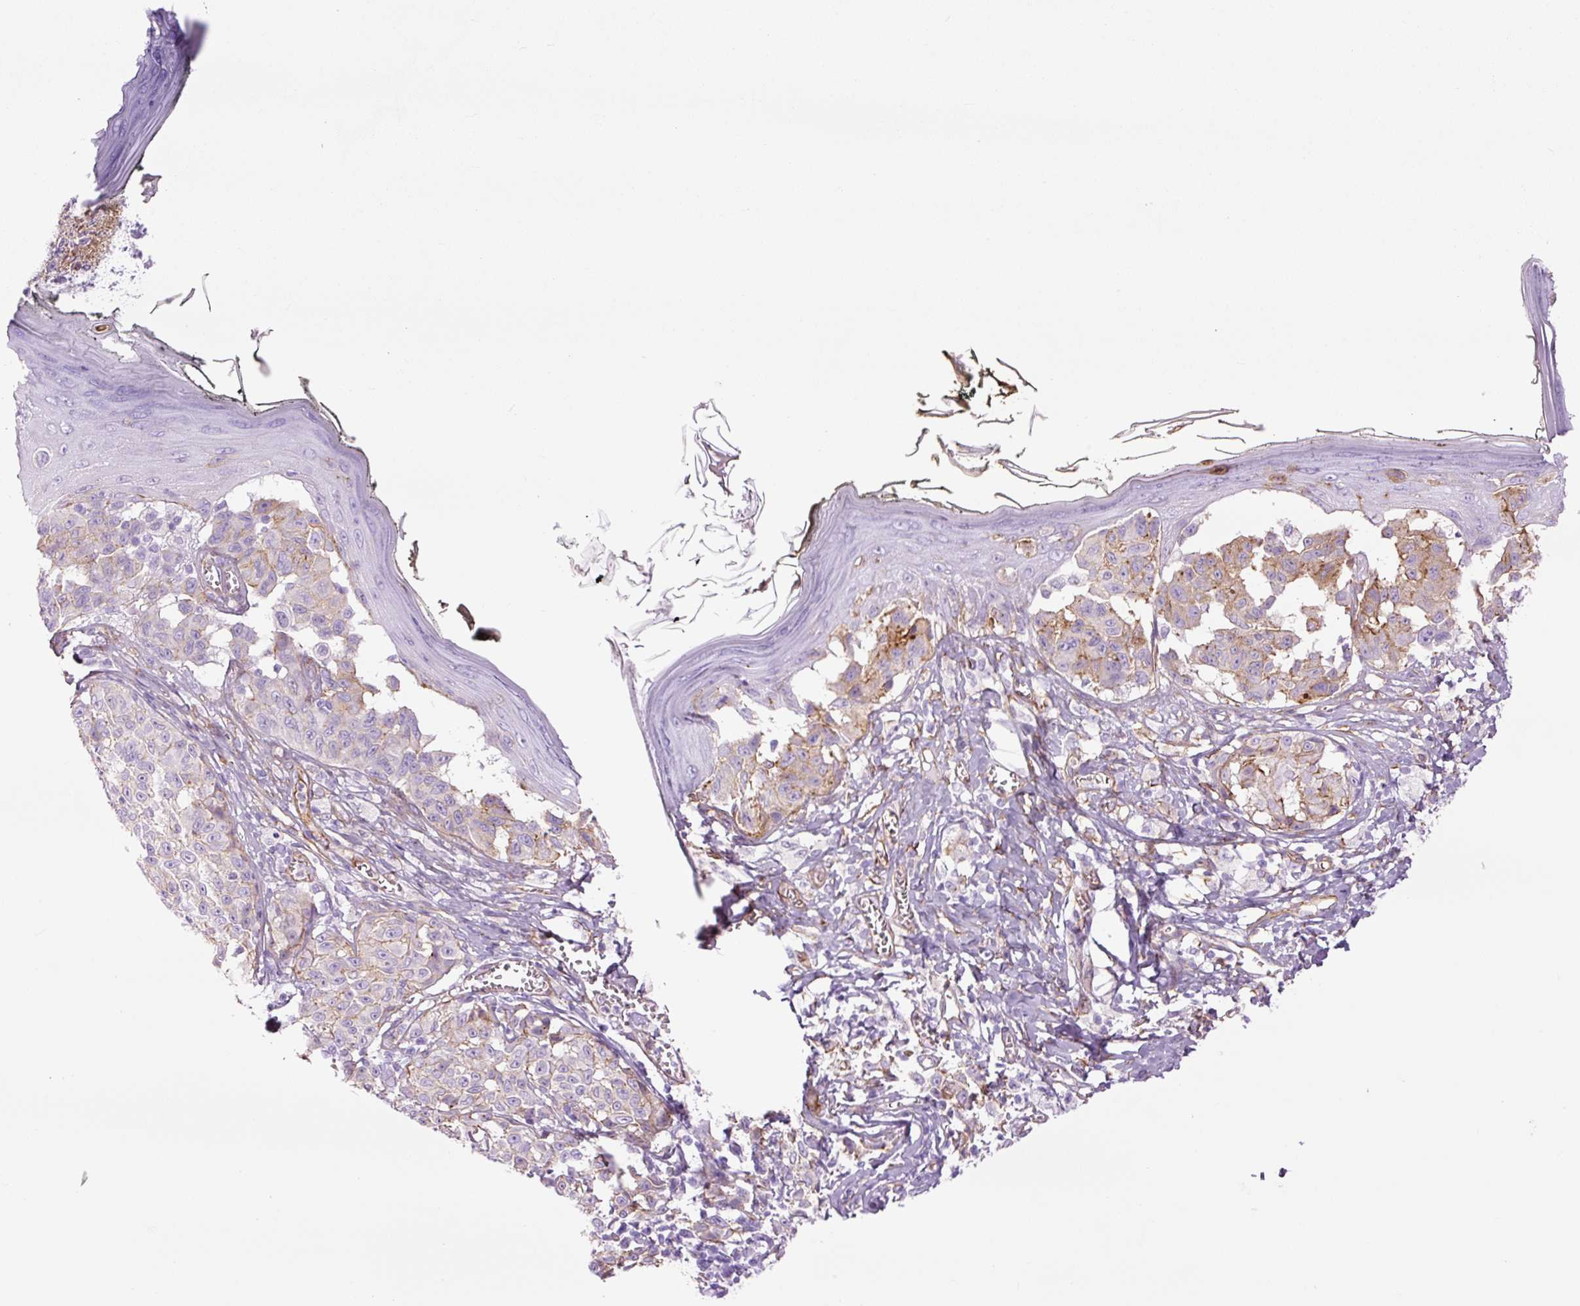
{"staining": {"intensity": "moderate", "quantity": "<25%", "location": "cytoplasmic/membranous"}, "tissue": "melanoma", "cell_type": "Tumor cells", "image_type": "cancer", "snomed": [{"axis": "morphology", "description": "Malignant melanoma, NOS"}, {"axis": "topography", "description": "Skin"}], "caption": "Malignant melanoma tissue demonstrates moderate cytoplasmic/membranous staining in approximately <25% of tumor cells, visualized by immunohistochemistry.", "gene": "CAV1", "patient": {"sex": "female", "age": 43}}